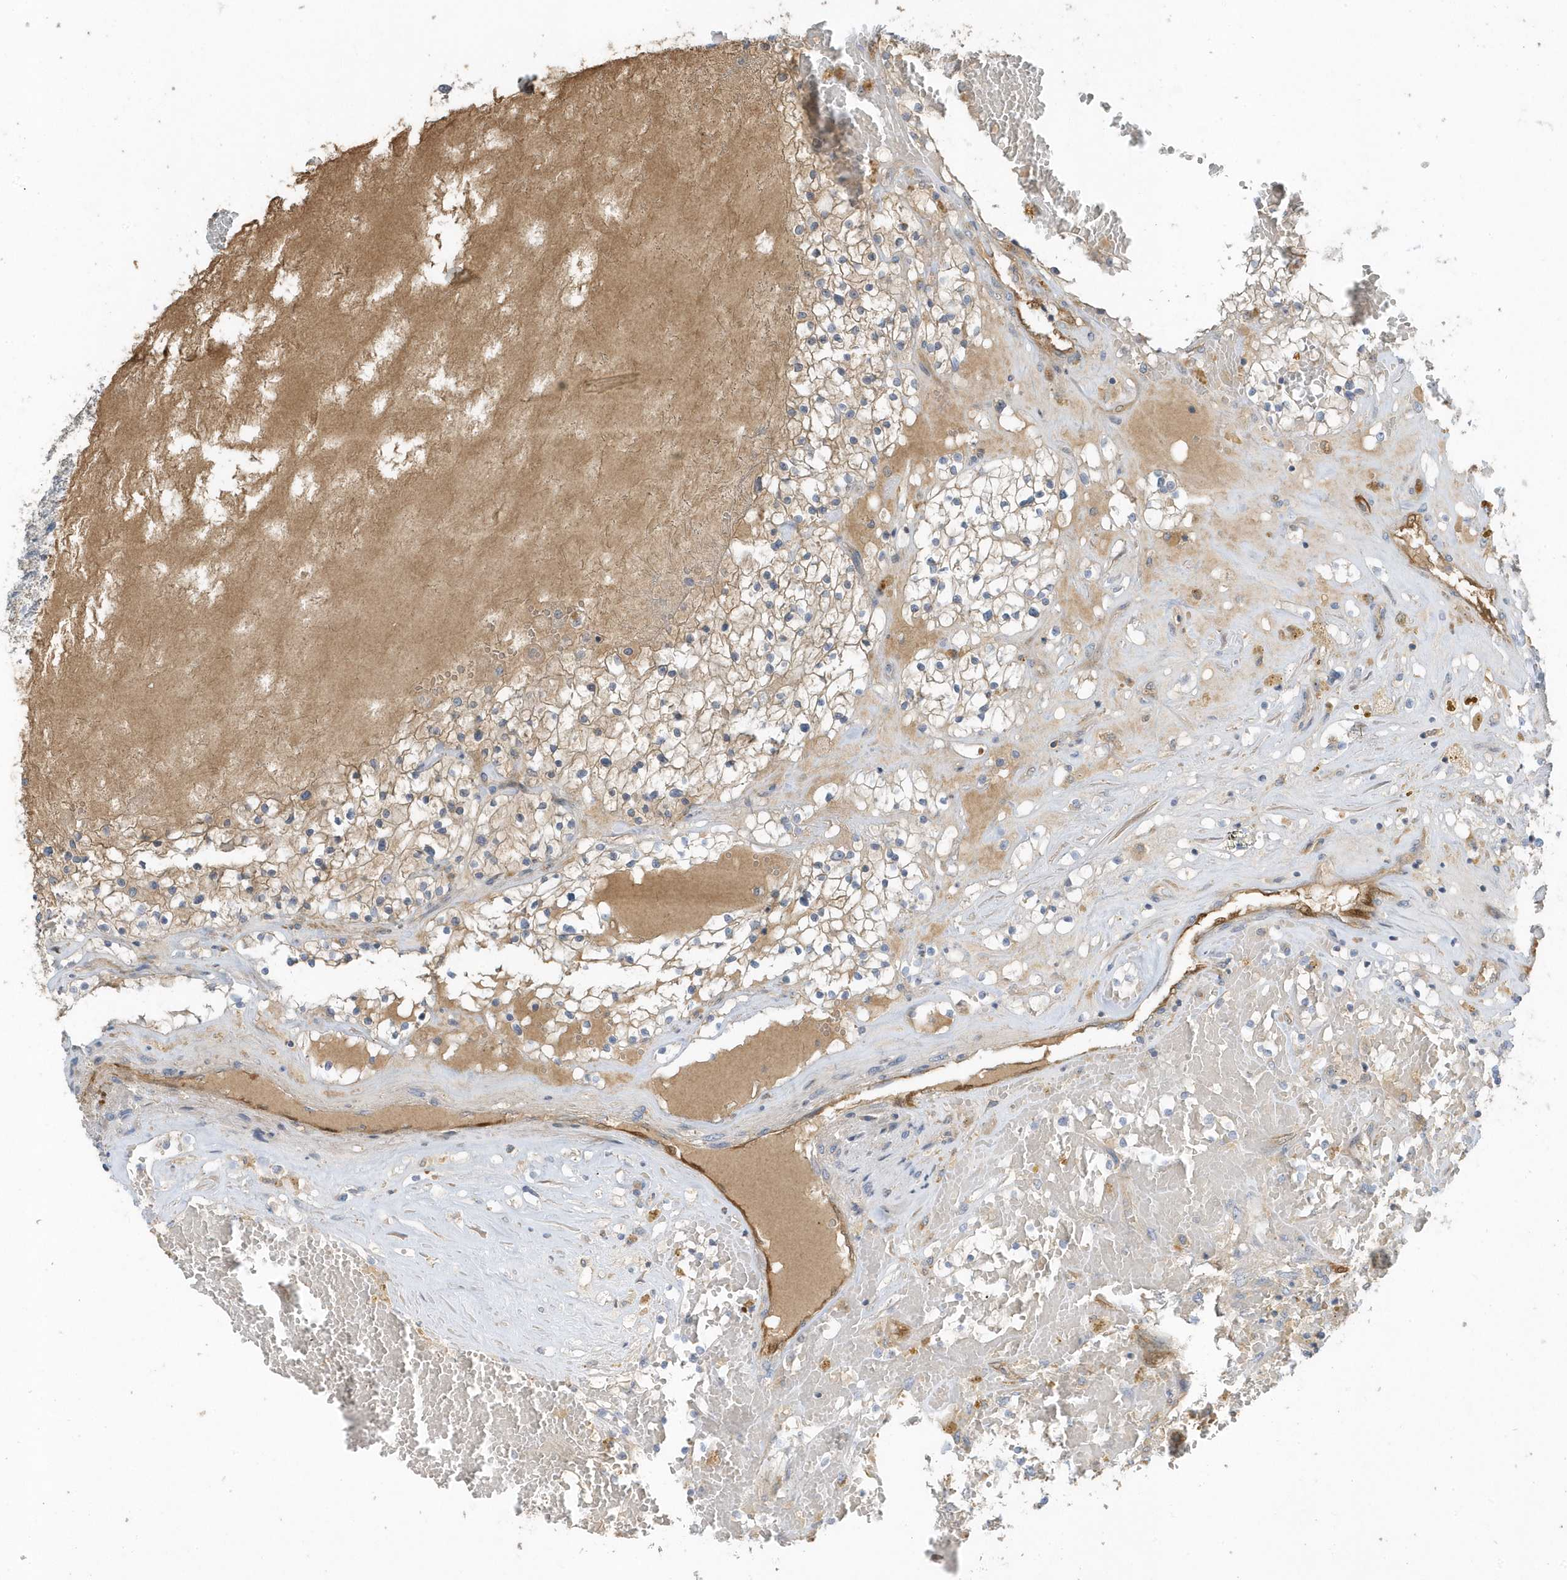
{"staining": {"intensity": "weak", "quantity": ">75%", "location": "cytoplasmic/membranous"}, "tissue": "renal cancer", "cell_type": "Tumor cells", "image_type": "cancer", "snomed": [{"axis": "morphology", "description": "Normal tissue, NOS"}, {"axis": "morphology", "description": "Adenocarcinoma, NOS"}, {"axis": "topography", "description": "Kidney"}], "caption": "A histopathology image showing weak cytoplasmic/membranous staining in approximately >75% of tumor cells in adenocarcinoma (renal), as visualized by brown immunohistochemical staining.", "gene": "USP53", "patient": {"sex": "male", "age": 68}}